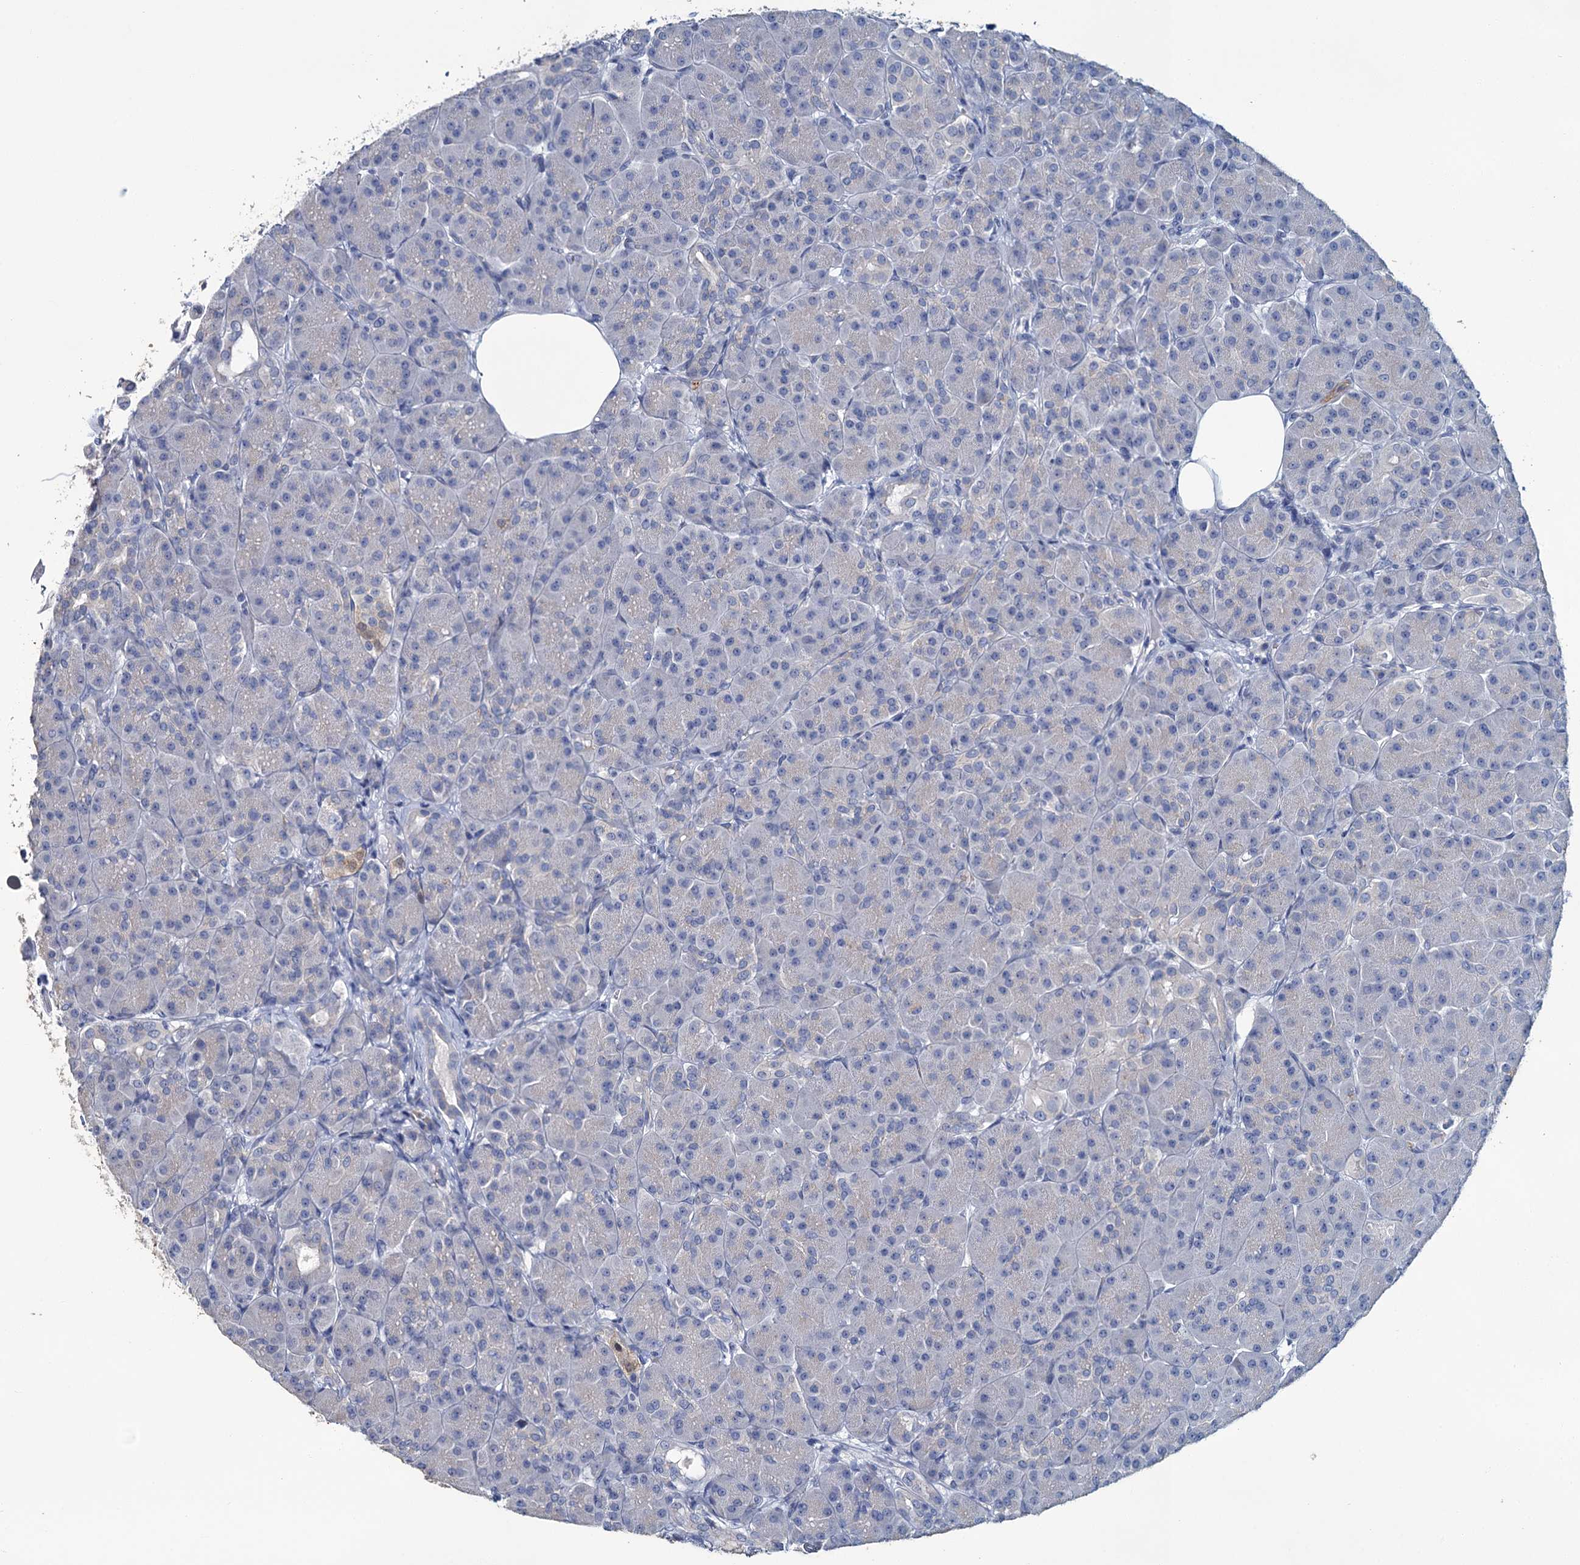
{"staining": {"intensity": "negative", "quantity": "none", "location": "none"}, "tissue": "pancreas", "cell_type": "Exocrine glandular cells", "image_type": "normal", "snomed": [{"axis": "morphology", "description": "Normal tissue, NOS"}, {"axis": "topography", "description": "Pancreas"}], "caption": "Photomicrograph shows no protein staining in exocrine glandular cells of benign pancreas.", "gene": "SNCB", "patient": {"sex": "male", "age": 63}}